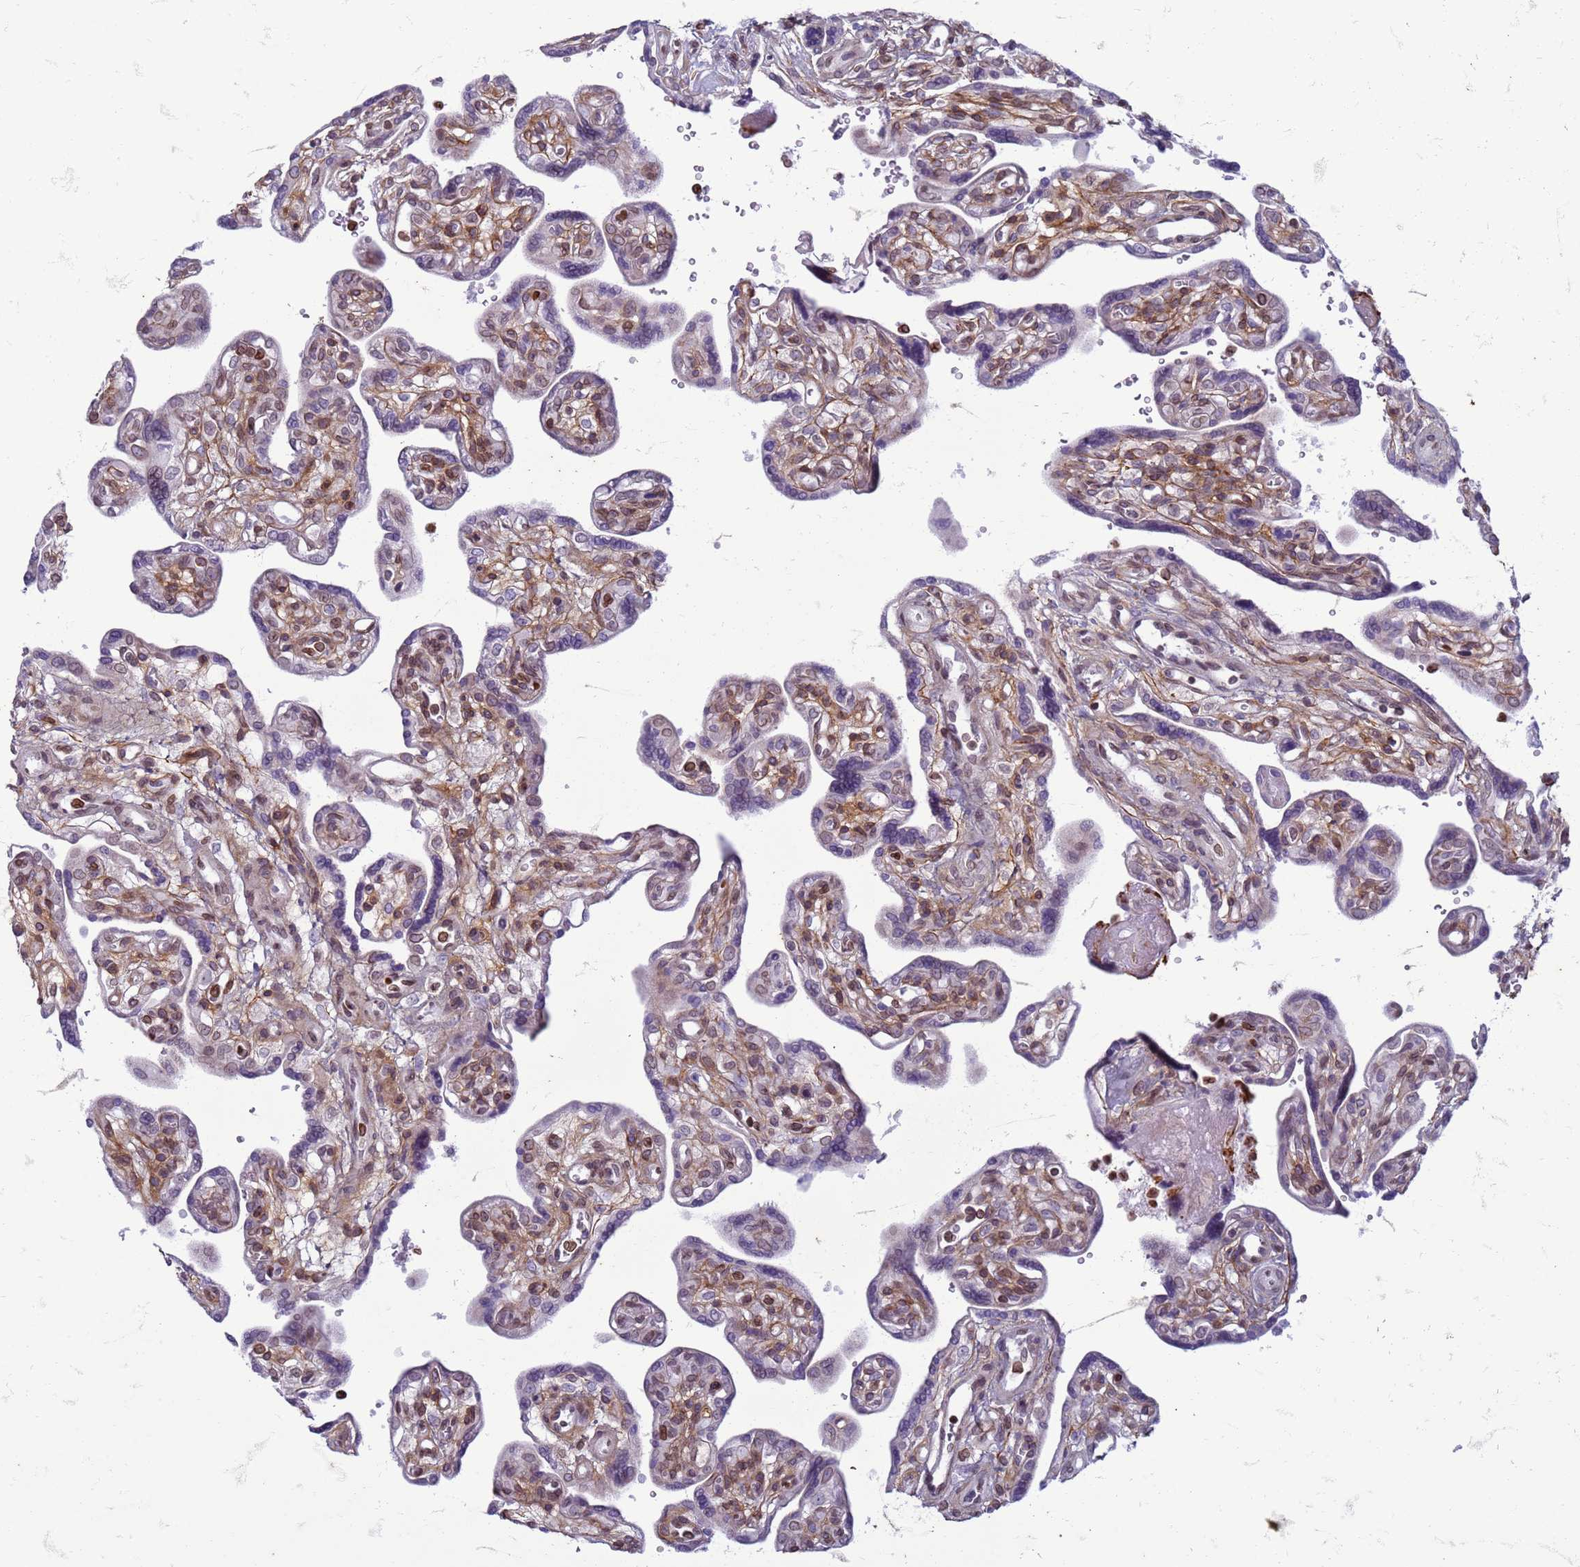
{"staining": {"intensity": "negative", "quantity": "none", "location": "none"}, "tissue": "placenta", "cell_type": "Trophoblastic cells", "image_type": "normal", "snomed": [{"axis": "morphology", "description": "Normal tissue, NOS"}, {"axis": "topography", "description": "Placenta"}], "caption": "This is a micrograph of IHC staining of normal placenta, which shows no staining in trophoblastic cells. Nuclei are stained in blue.", "gene": "METTL25B", "patient": {"sex": "female", "age": 39}}